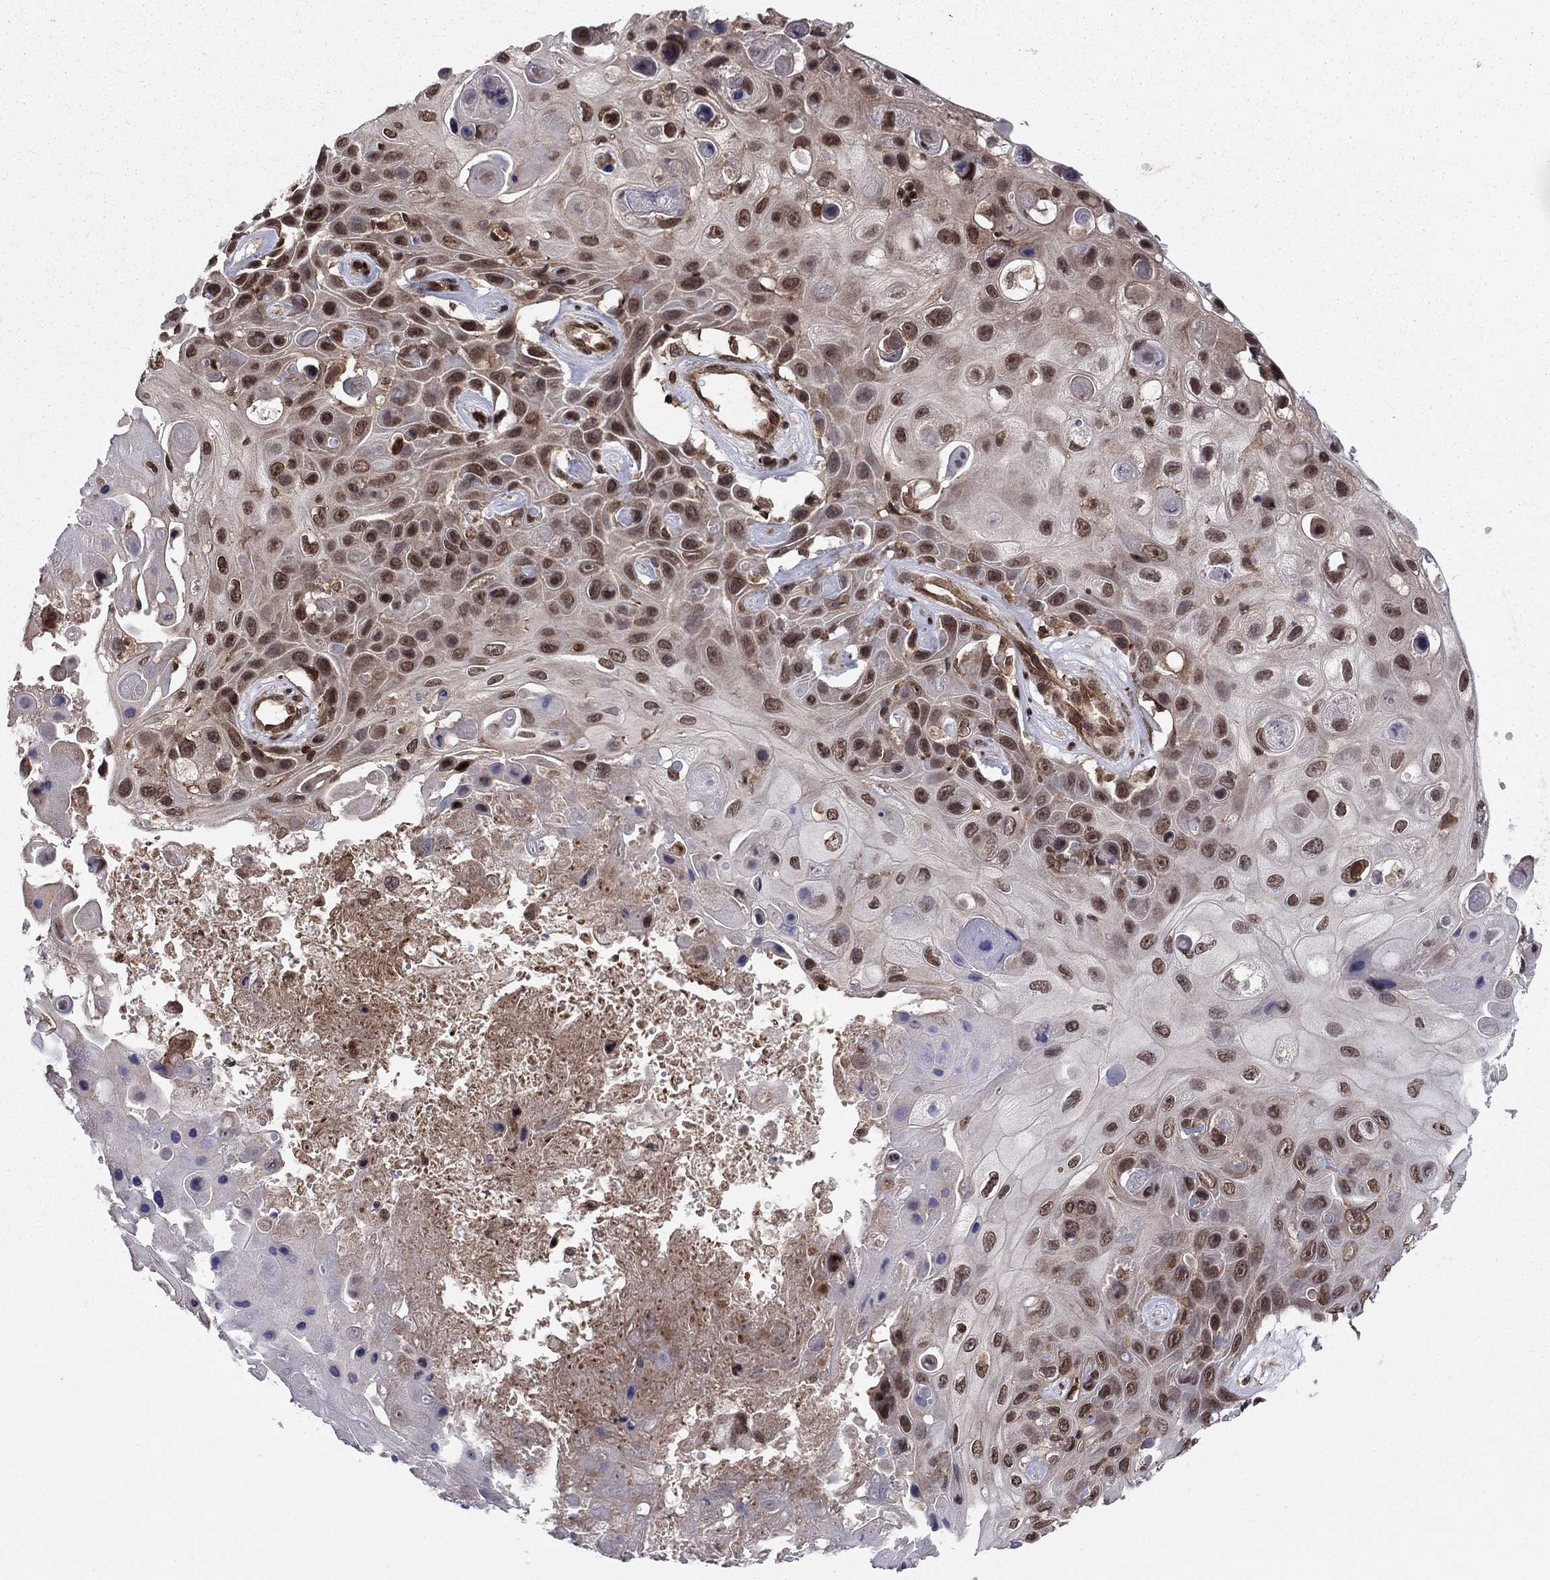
{"staining": {"intensity": "strong", "quantity": "25%-75%", "location": "nuclear"}, "tissue": "skin cancer", "cell_type": "Tumor cells", "image_type": "cancer", "snomed": [{"axis": "morphology", "description": "Squamous cell carcinoma, NOS"}, {"axis": "topography", "description": "Skin"}], "caption": "Immunohistochemistry (DAB (3,3'-diaminobenzidine)) staining of human skin squamous cell carcinoma shows strong nuclear protein positivity in approximately 25%-75% of tumor cells. (Brightfield microscopy of DAB IHC at high magnification).", "gene": "SSX2IP", "patient": {"sex": "male", "age": 82}}